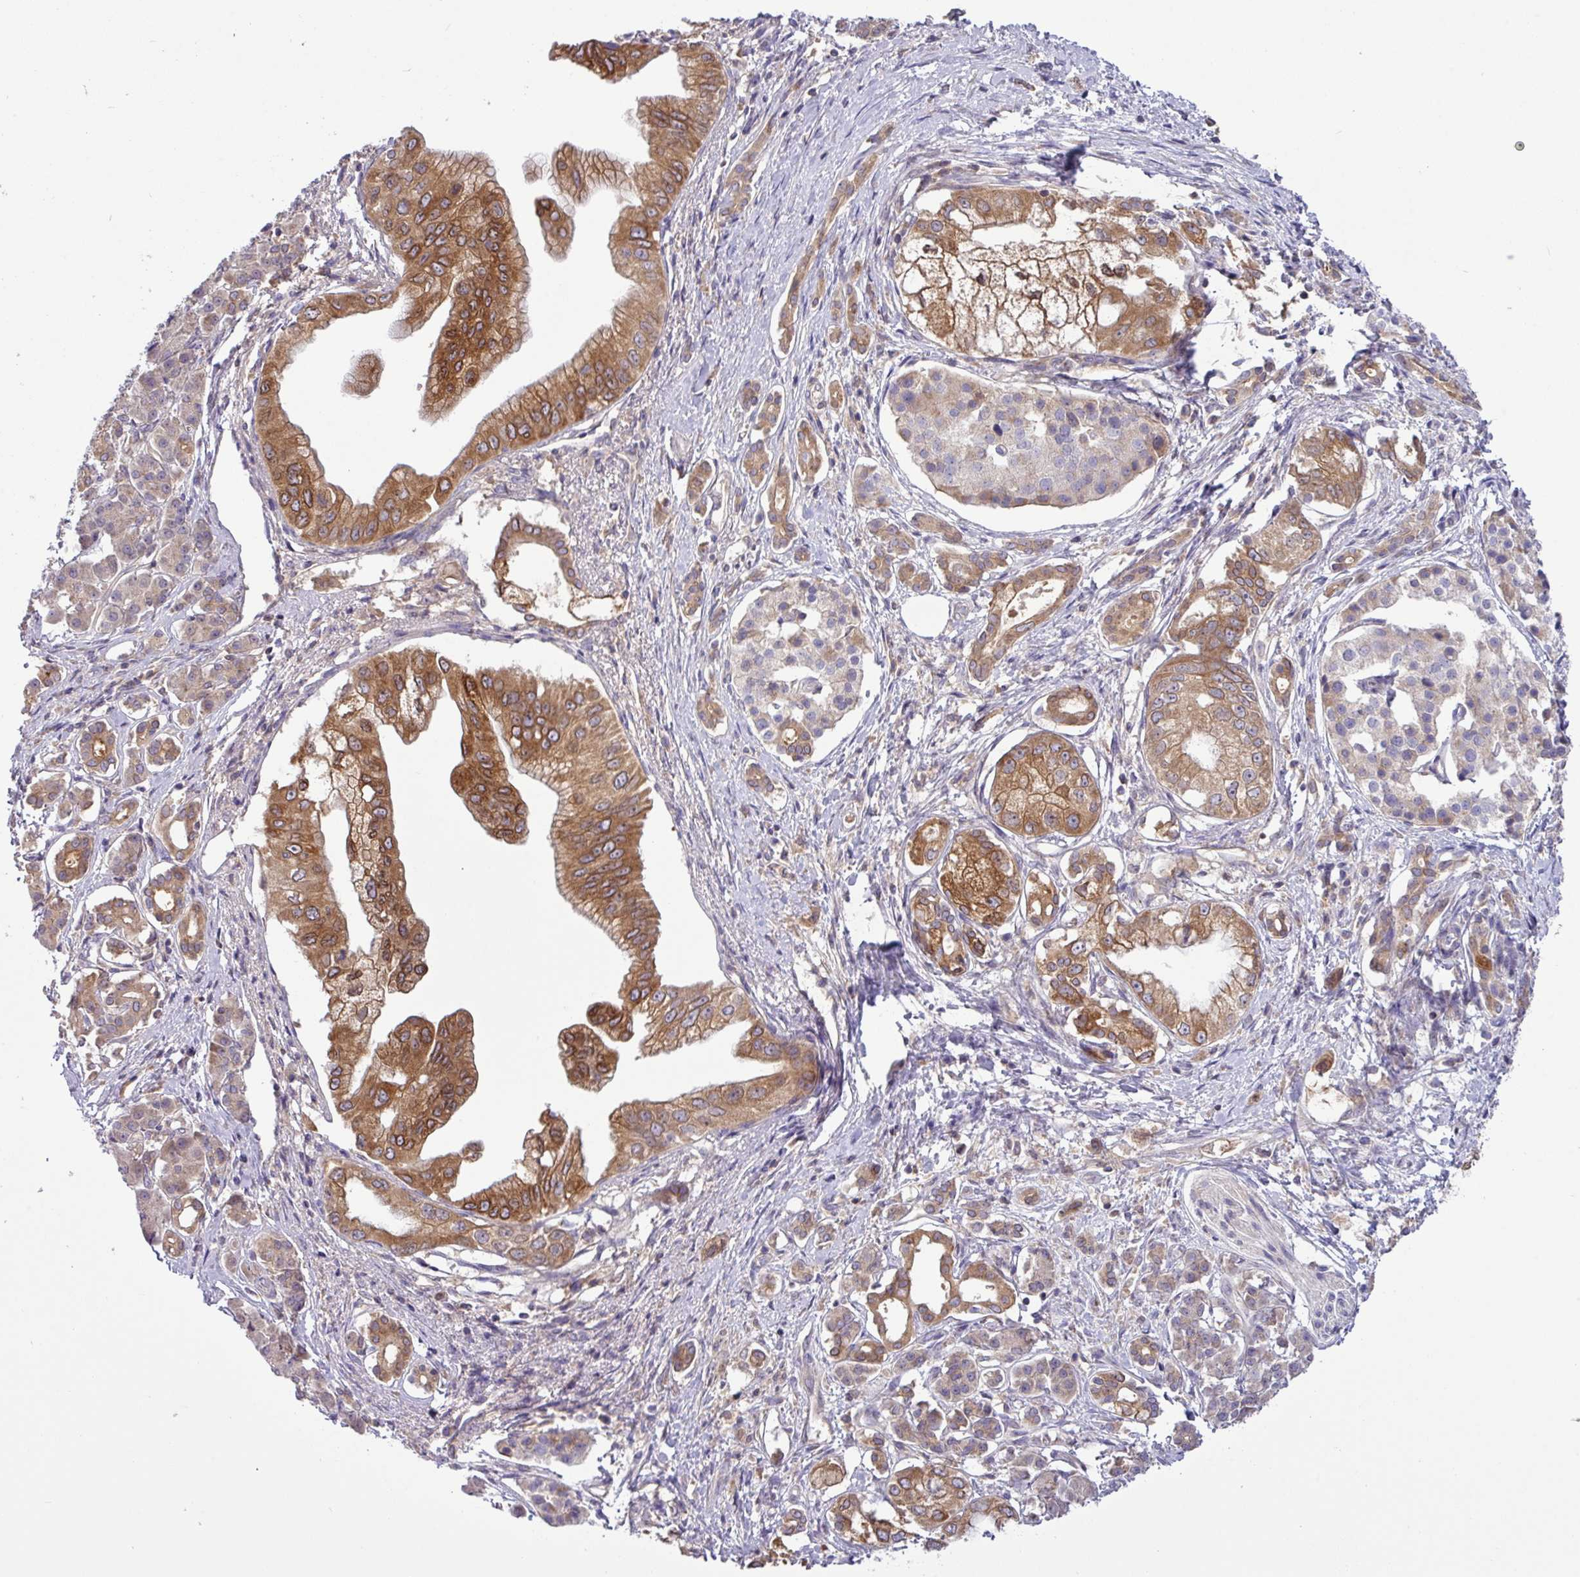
{"staining": {"intensity": "moderate", "quantity": ">75%", "location": "cytoplasmic/membranous"}, "tissue": "pancreatic cancer", "cell_type": "Tumor cells", "image_type": "cancer", "snomed": [{"axis": "morphology", "description": "Adenocarcinoma, NOS"}, {"axis": "topography", "description": "Pancreas"}], "caption": "Brown immunohistochemical staining in pancreatic cancer (adenocarcinoma) shows moderate cytoplasmic/membranous expression in approximately >75% of tumor cells.", "gene": "TMEM62", "patient": {"sex": "male", "age": 70}}